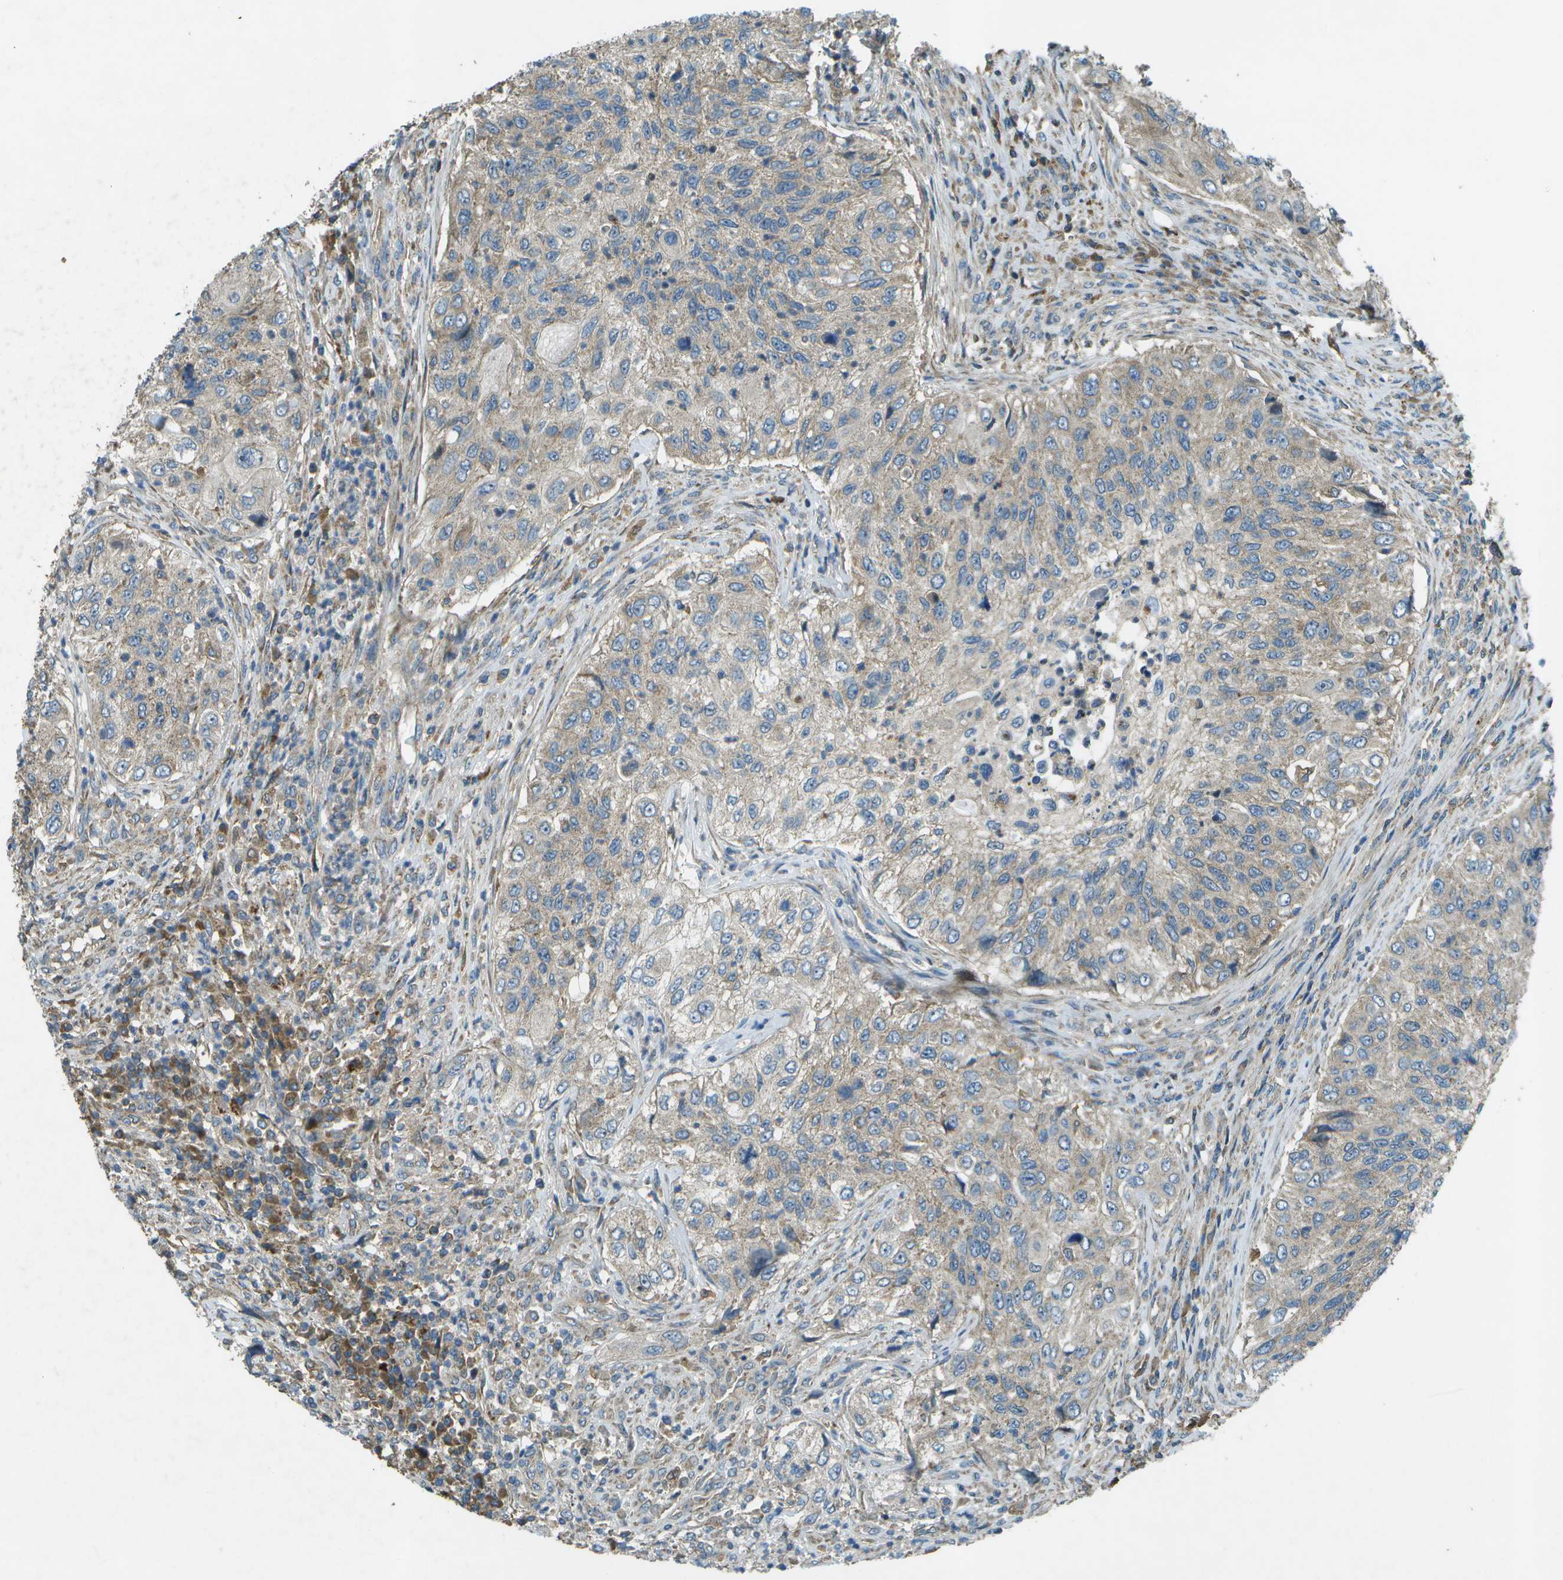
{"staining": {"intensity": "weak", "quantity": "<25%", "location": "cytoplasmic/membranous"}, "tissue": "urothelial cancer", "cell_type": "Tumor cells", "image_type": "cancer", "snomed": [{"axis": "morphology", "description": "Urothelial carcinoma, High grade"}, {"axis": "topography", "description": "Urinary bladder"}], "caption": "Immunohistochemical staining of human urothelial cancer demonstrates no significant expression in tumor cells. (DAB (3,3'-diaminobenzidine) IHC with hematoxylin counter stain).", "gene": "PXYLP1", "patient": {"sex": "female", "age": 60}}